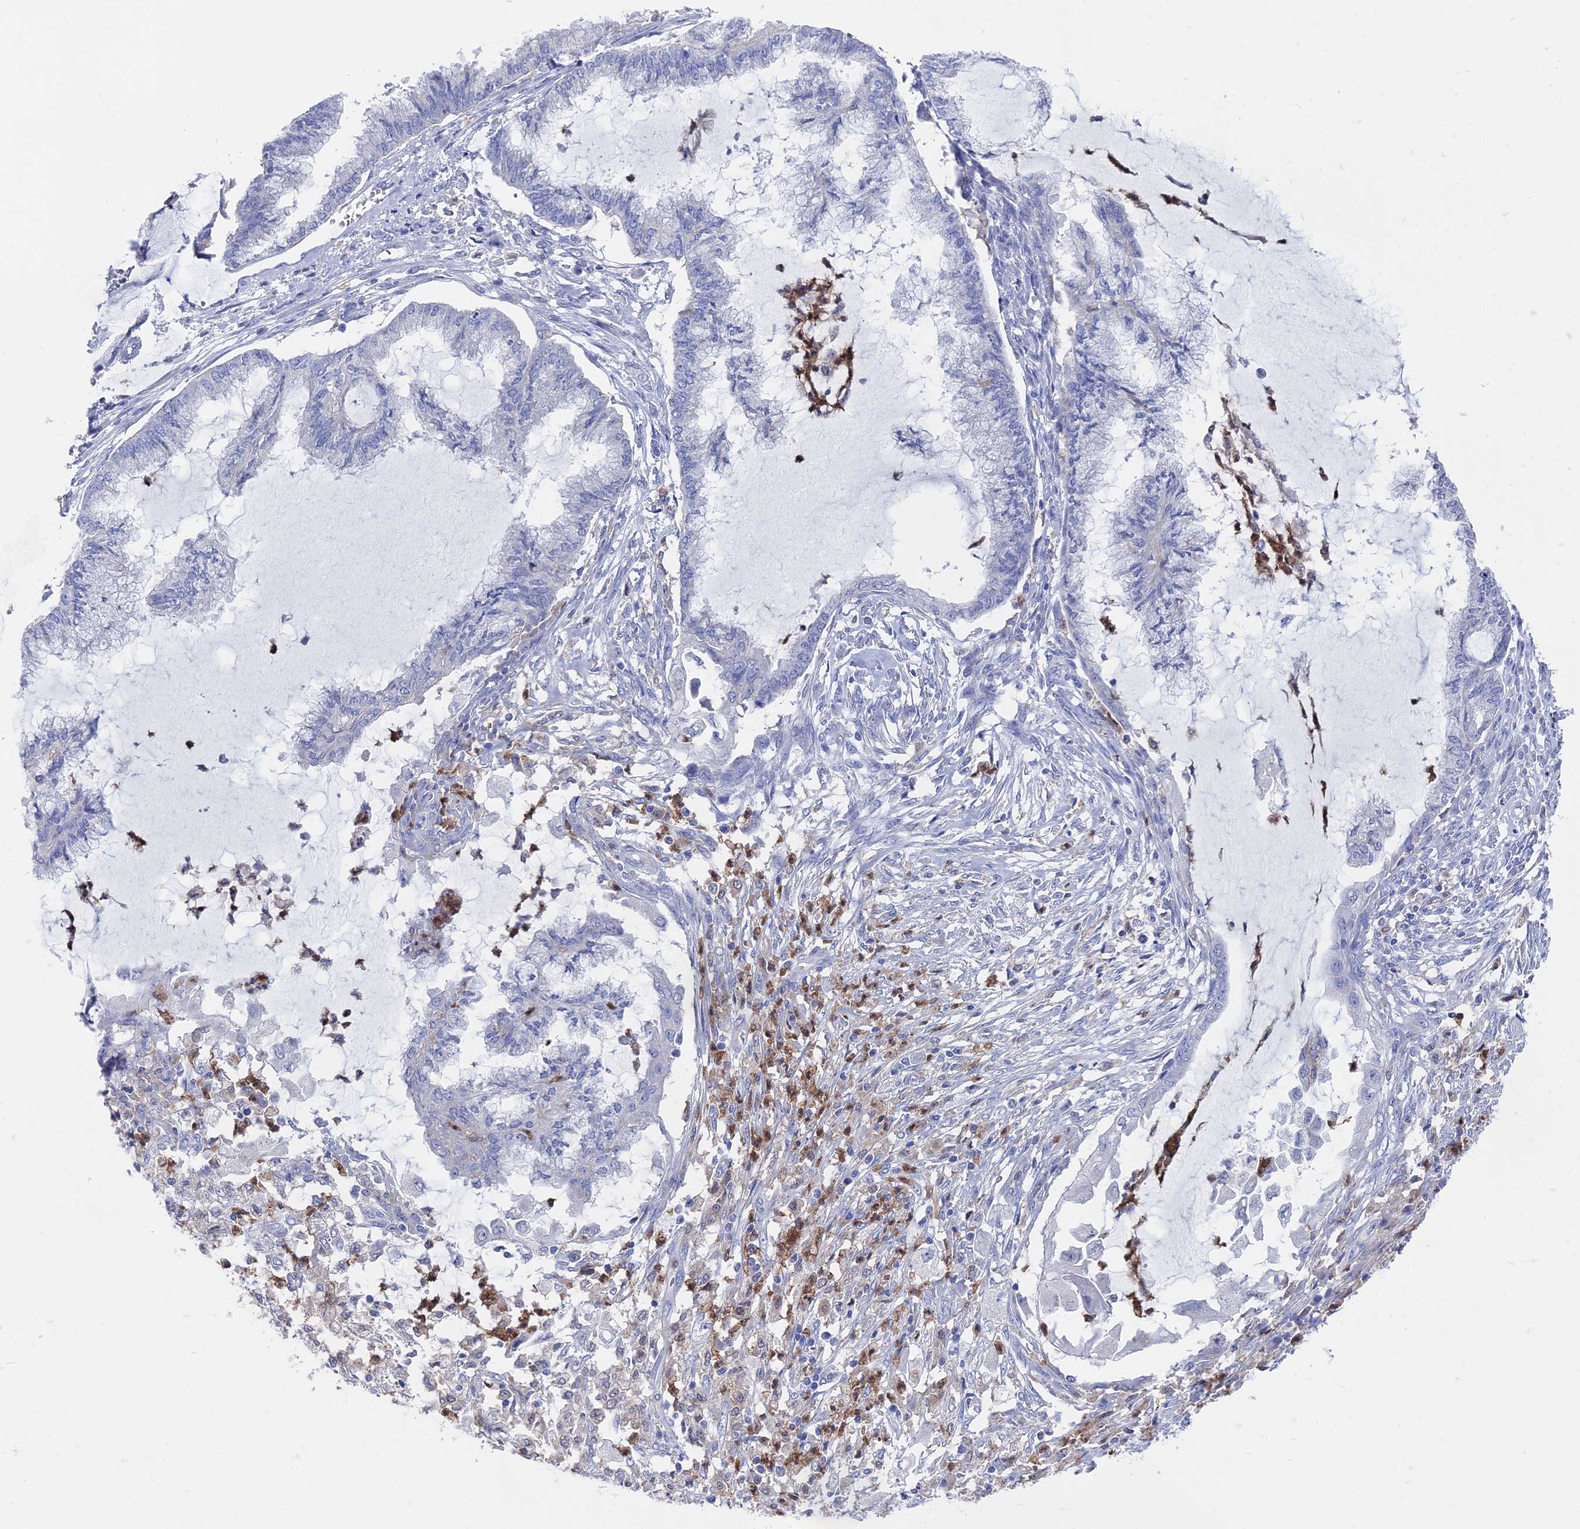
{"staining": {"intensity": "negative", "quantity": "none", "location": "none"}, "tissue": "endometrial cancer", "cell_type": "Tumor cells", "image_type": "cancer", "snomed": [{"axis": "morphology", "description": "Adenocarcinoma, NOS"}, {"axis": "topography", "description": "Endometrium"}], "caption": "Tumor cells are negative for protein expression in human endometrial cancer. (DAB (3,3'-diaminobenzidine) IHC with hematoxylin counter stain).", "gene": "NCF4", "patient": {"sex": "female", "age": 86}}